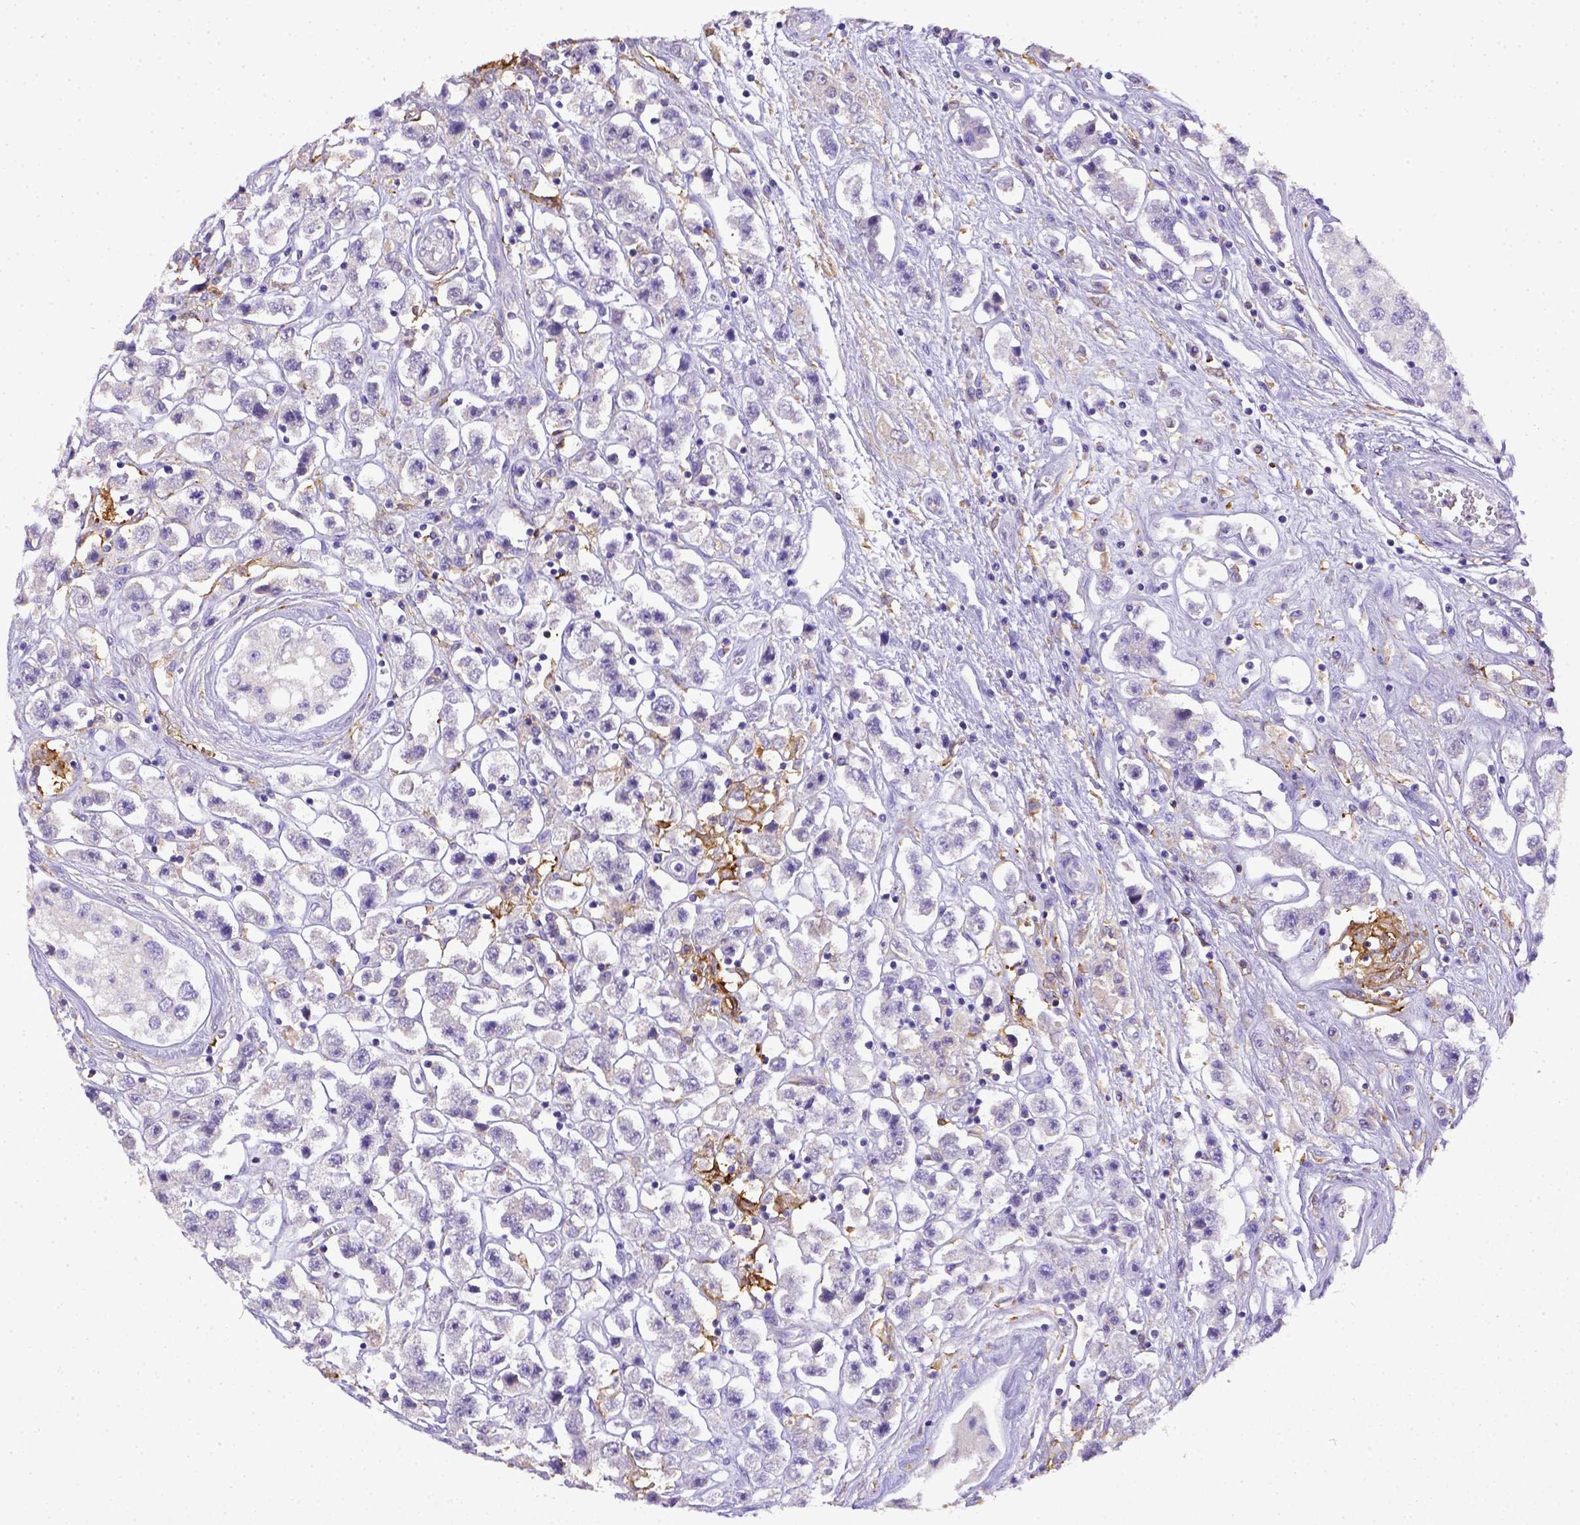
{"staining": {"intensity": "negative", "quantity": "none", "location": "none"}, "tissue": "testis cancer", "cell_type": "Tumor cells", "image_type": "cancer", "snomed": [{"axis": "morphology", "description": "Seminoma, NOS"}, {"axis": "topography", "description": "Testis"}], "caption": "Tumor cells show no significant staining in testis cancer.", "gene": "CD40", "patient": {"sex": "male", "age": 45}}